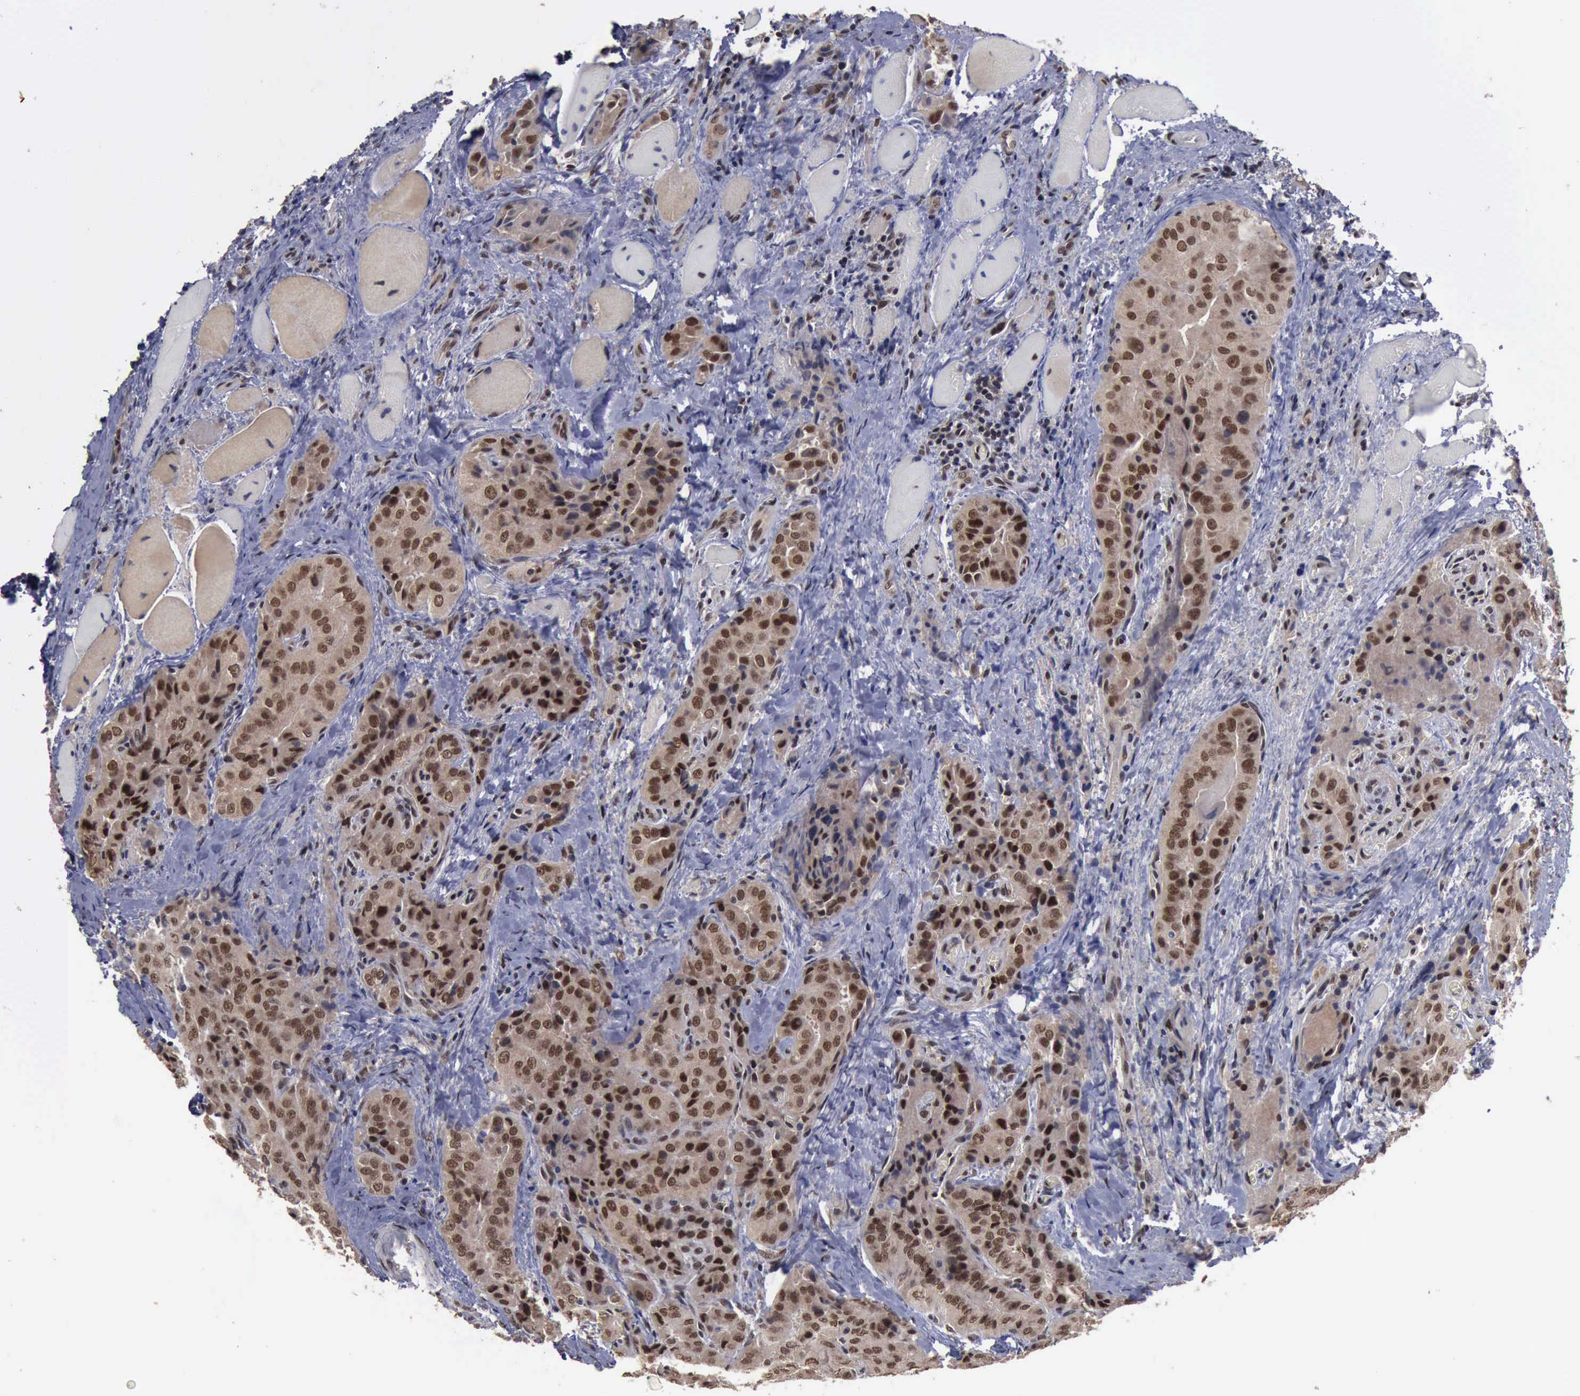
{"staining": {"intensity": "moderate", "quantity": ">75%", "location": "cytoplasmic/membranous,nuclear"}, "tissue": "thyroid cancer", "cell_type": "Tumor cells", "image_type": "cancer", "snomed": [{"axis": "morphology", "description": "Papillary adenocarcinoma, NOS"}, {"axis": "topography", "description": "Thyroid gland"}], "caption": "There is medium levels of moderate cytoplasmic/membranous and nuclear staining in tumor cells of papillary adenocarcinoma (thyroid), as demonstrated by immunohistochemical staining (brown color).", "gene": "RTCB", "patient": {"sex": "female", "age": 71}}